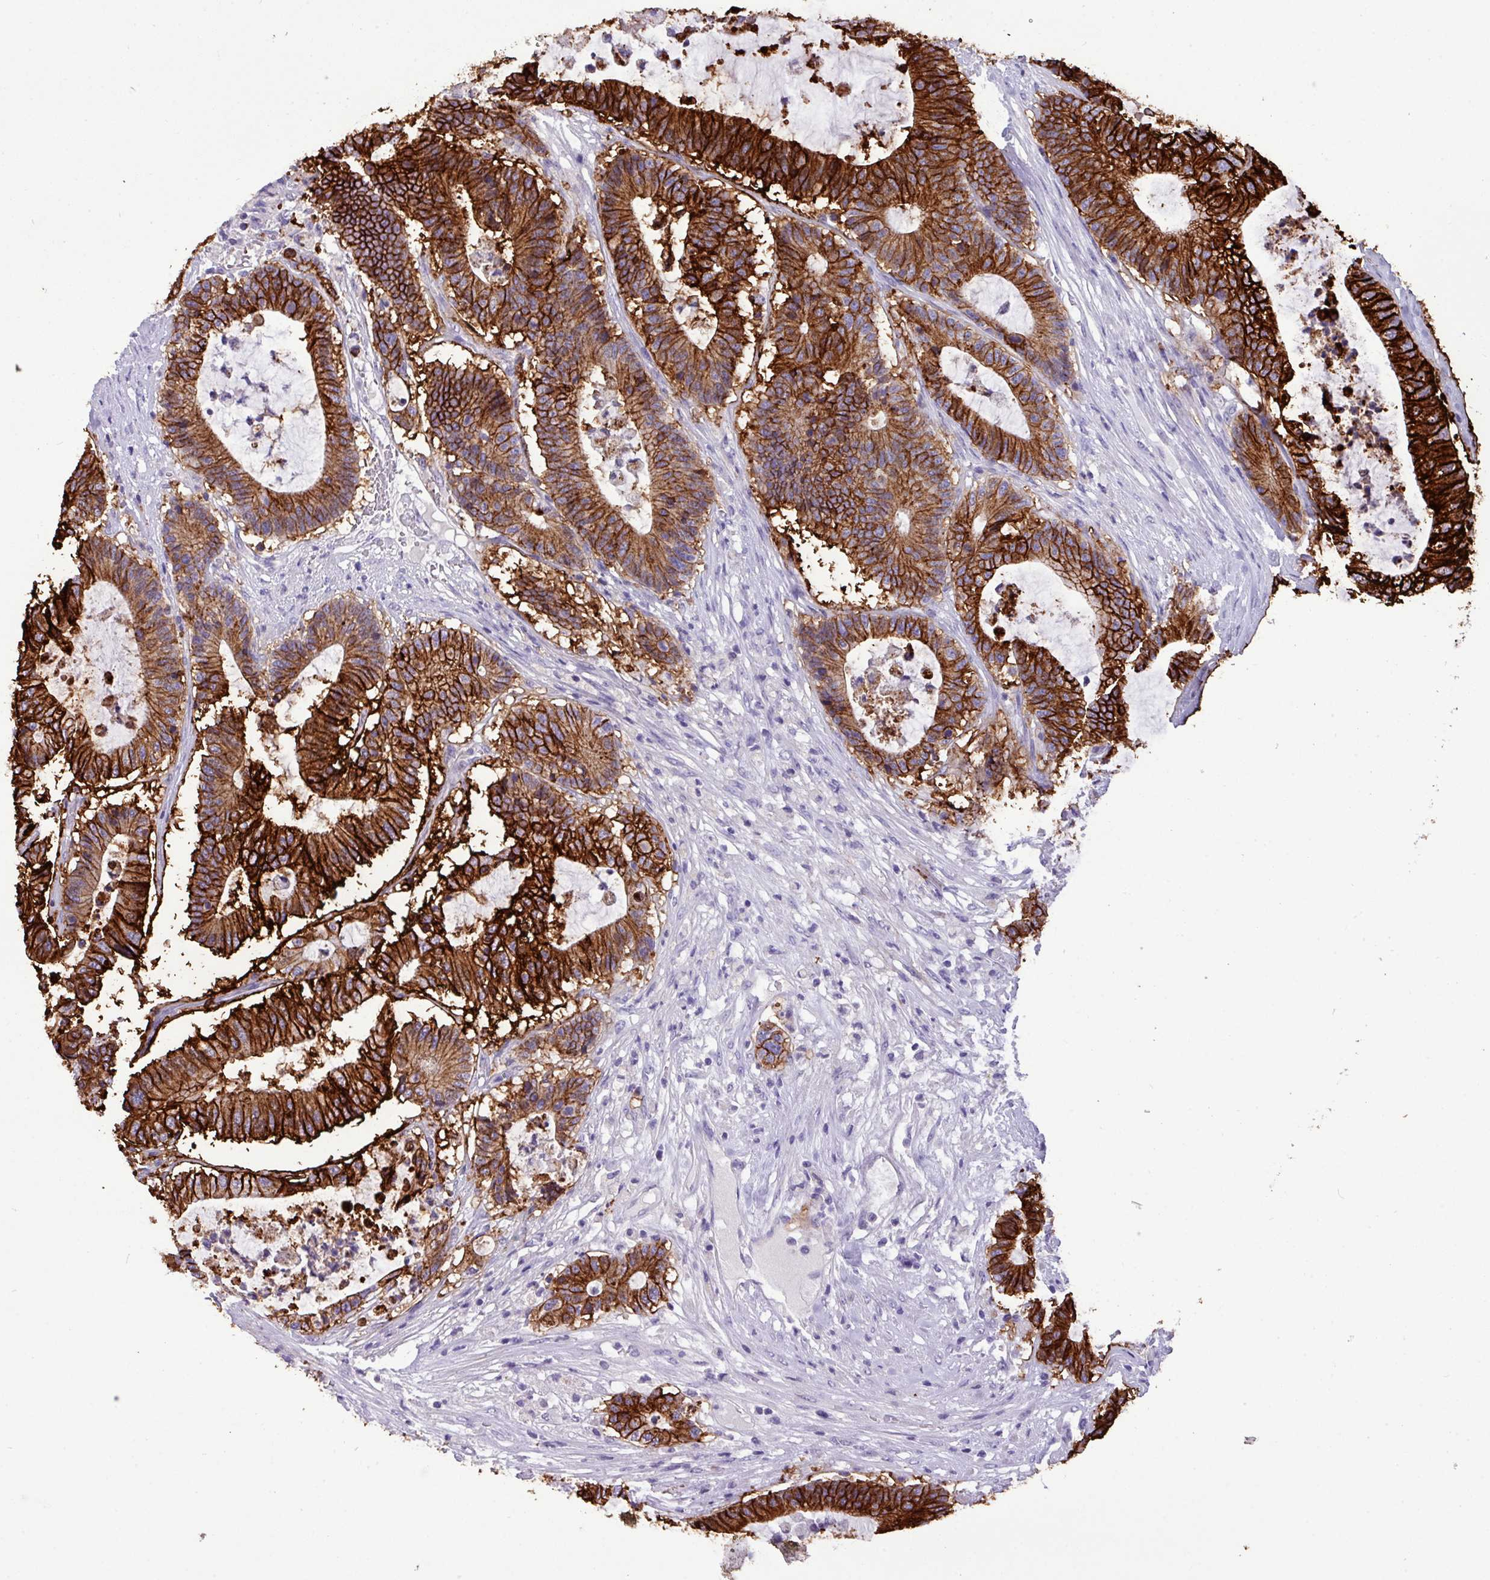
{"staining": {"intensity": "strong", "quantity": ">75%", "location": "cytoplasmic/membranous"}, "tissue": "colorectal cancer", "cell_type": "Tumor cells", "image_type": "cancer", "snomed": [{"axis": "morphology", "description": "Adenocarcinoma, NOS"}, {"axis": "topography", "description": "Colon"}], "caption": "High-magnification brightfield microscopy of colorectal cancer stained with DAB (3,3'-diaminobenzidine) (brown) and counterstained with hematoxylin (blue). tumor cells exhibit strong cytoplasmic/membranous expression is present in about>75% of cells.", "gene": "EPCAM", "patient": {"sex": "female", "age": 84}}